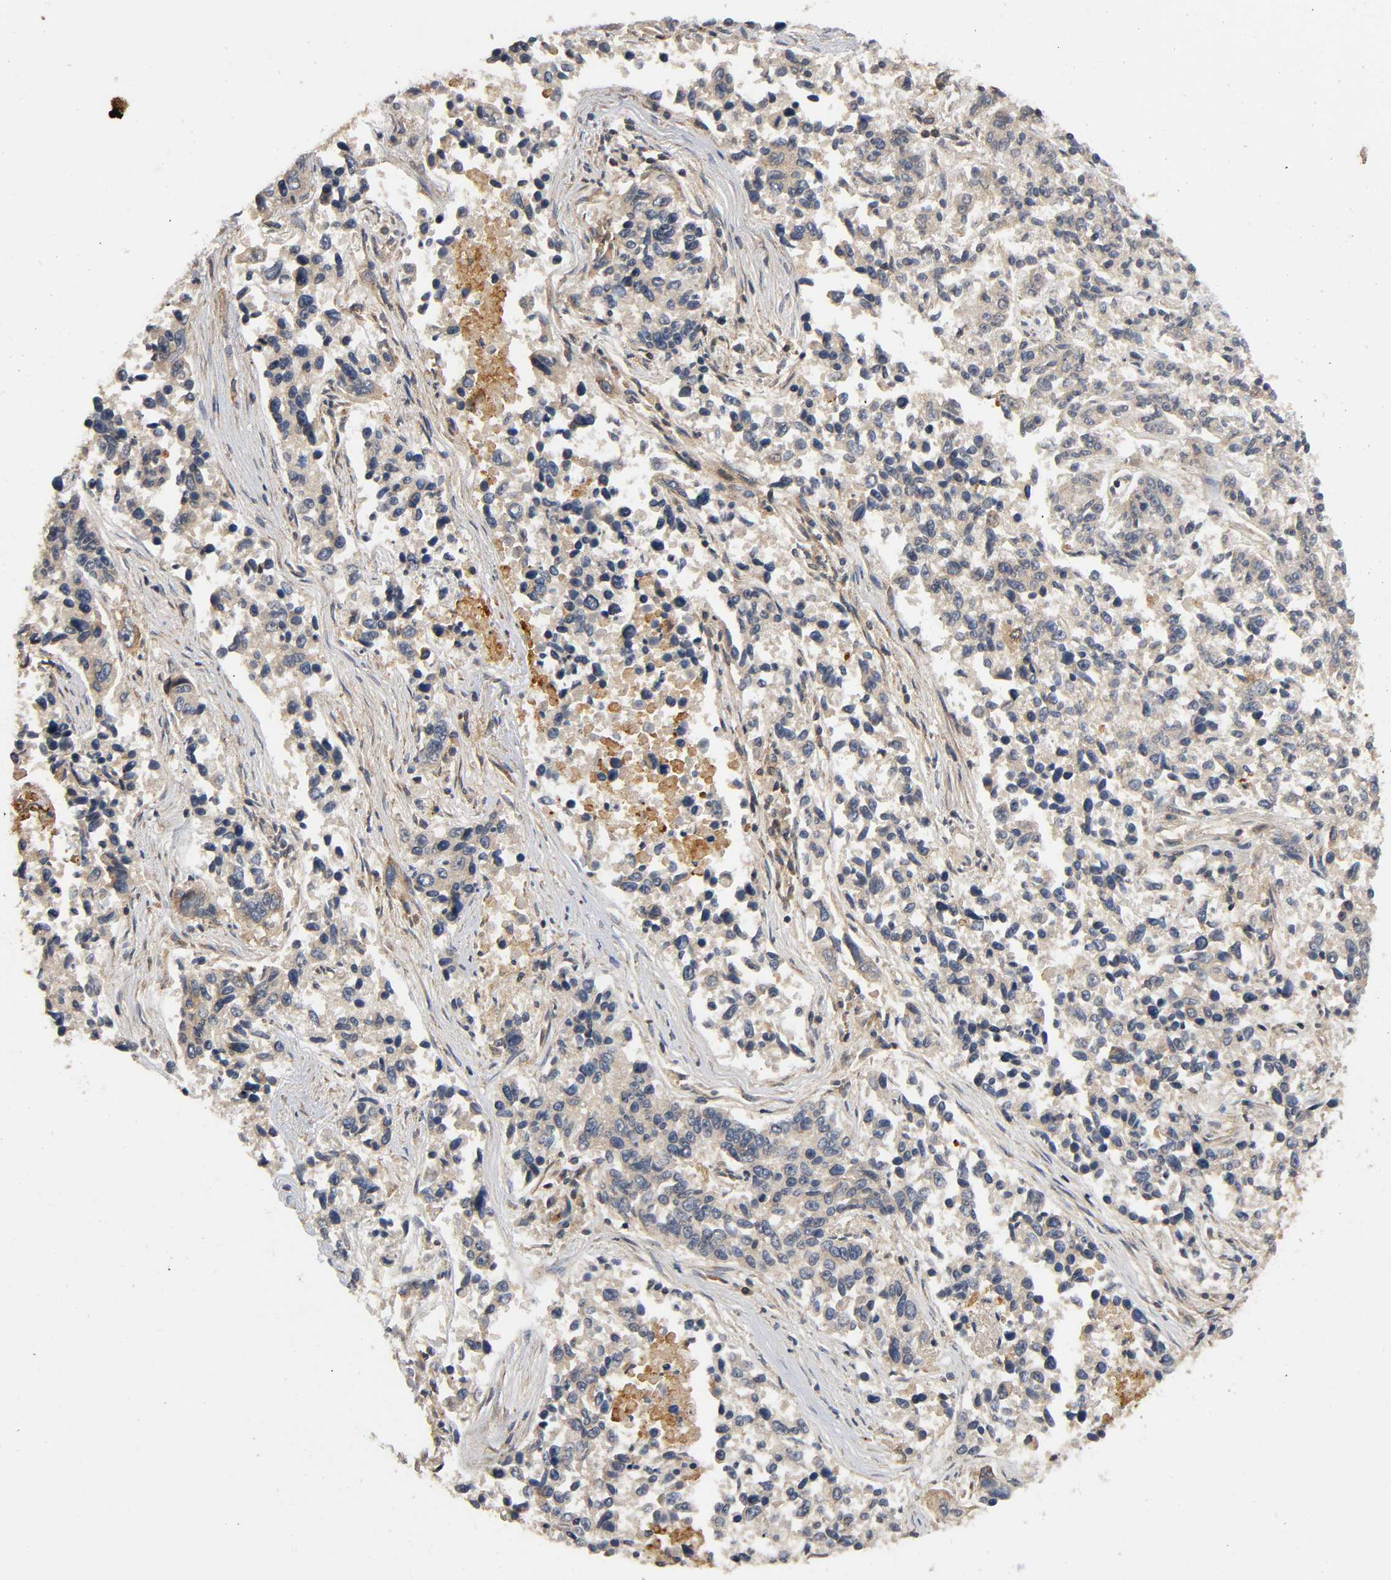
{"staining": {"intensity": "weak", "quantity": ">75%", "location": "cytoplasmic/membranous"}, "tissue": "lung cancer", "cell_type": "Tumor cells", "image_type": "cancer", "snomed": [{"axis": "morphology", "description": "Adenocarcinoma, NOS"}, {"axis": "topography", "description": "Lung"}], "caption": "Lung cancer (adenocarcinoma) stained with immunohistochemistry demonstrates weak cytoplasmic/membranous expression in about >75% of tumor cells.", "gene": "IKBKB", "patient": {"sex": "male", "age": 84}}